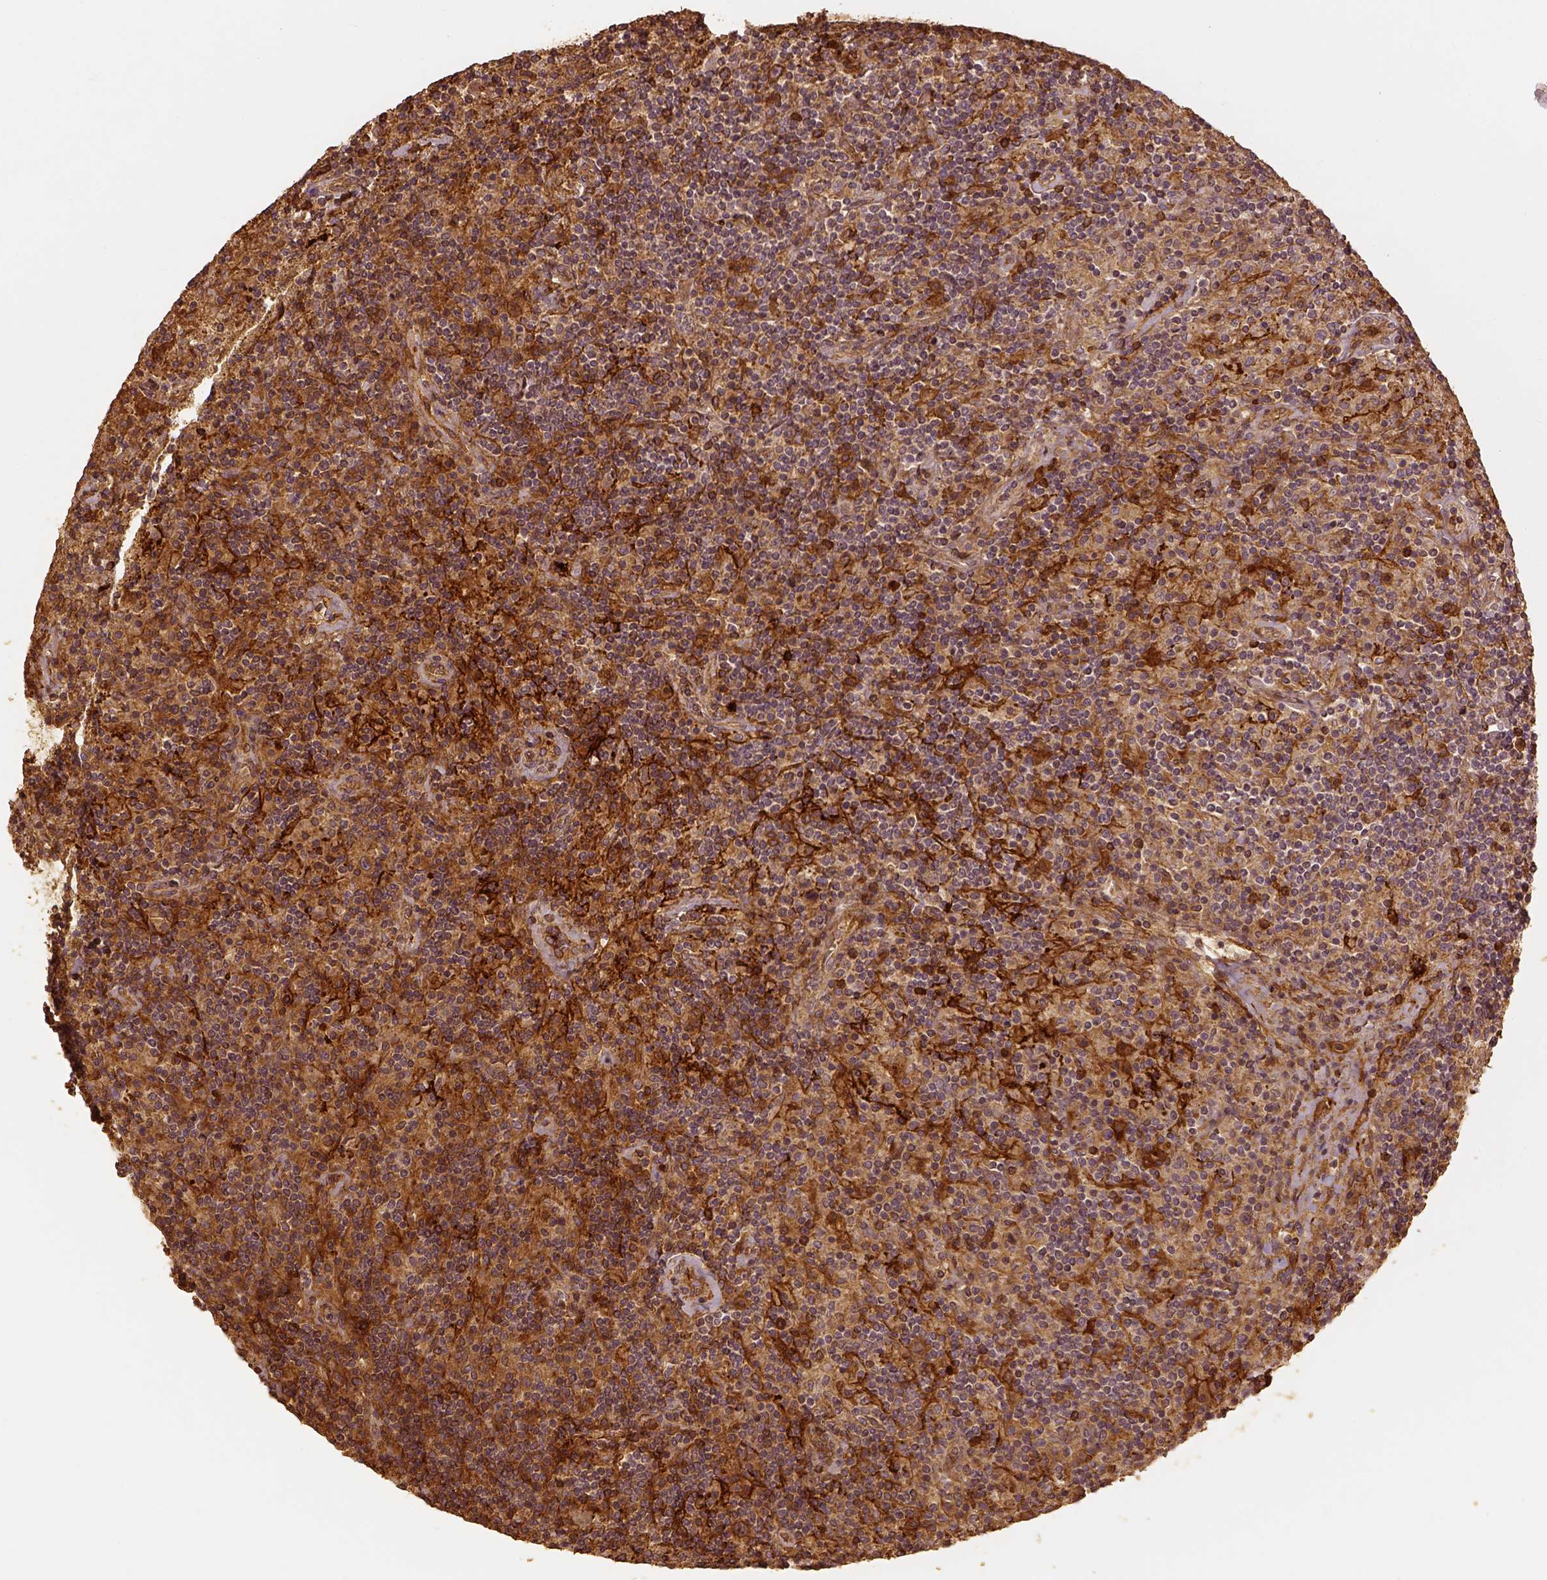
{"staining": {"intensity": "weak", "quantity": ">75%", "location": "cytoplasmic/membranous"}, "tissue": "lymphoma", "cell_type": "Tumor cells", "image_type": "cancer", "snomed": [{"axis": "morphology", "description": "Hodgkin's disease, NOS"}, {"axis": "topography", "description": "Lymph node"}], "caption": "Protein staining displays weak cytoplasmic/membranous expression in about >75% of tumor cells in Hodgkin's disease.", "gene": "VEGFA", "patient": {"sex": "male", "age": 70}}